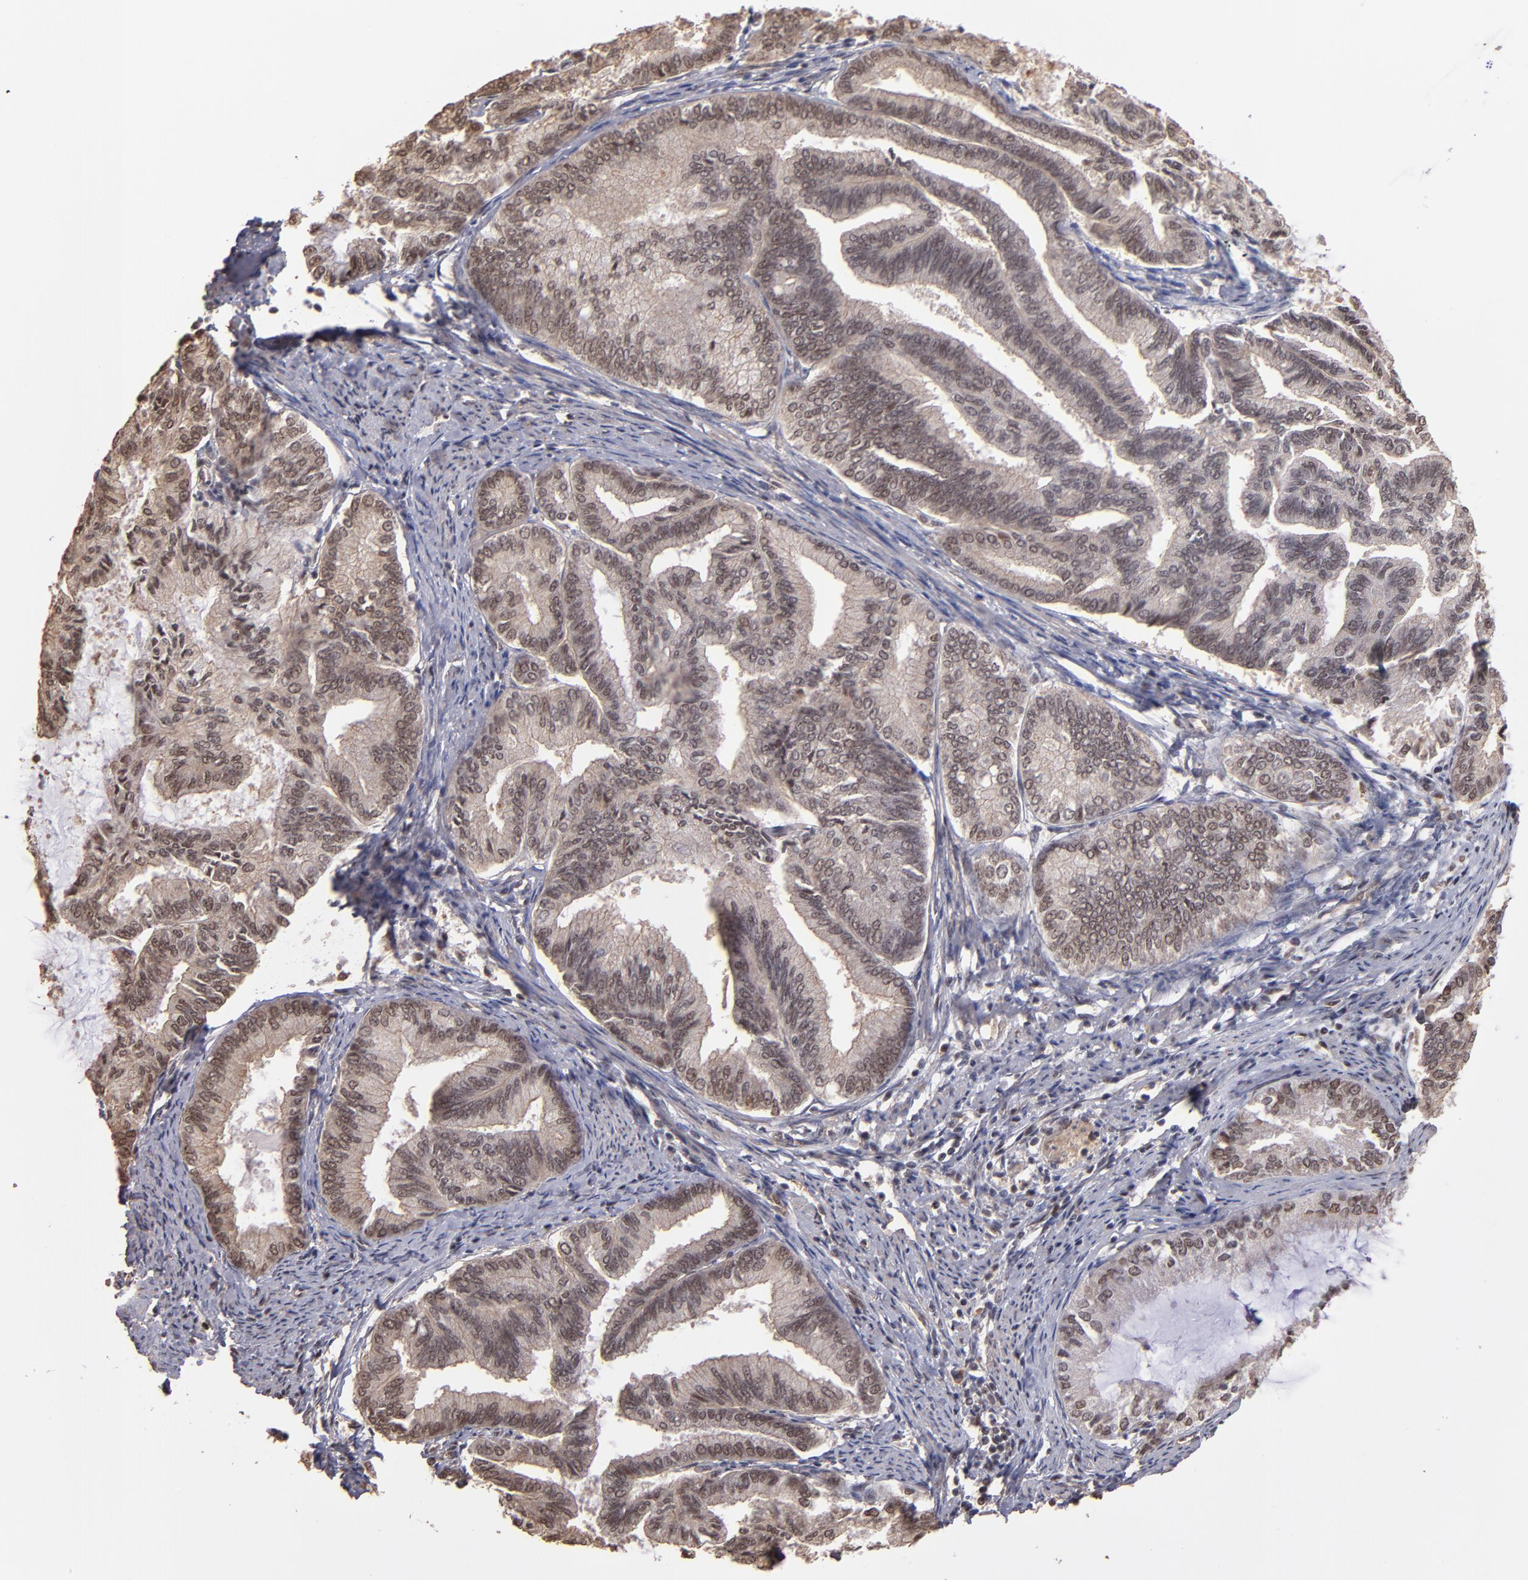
{"staining": {"intensity": "weak", "quantity": "25%-75%", "location": "nuclear"}, "tissue": "endometrial cancer", "cell_type": "Tumor cells", "image_type": "cancer", "snomed": [{"axis": "morphology", "description": "Adenocarcinoma, NOS"}, {"axis": "topography", "description": "Endometrium"}], "caption": "Protein expression by immunohistochemistry displays weak nuclear expression in approximately 25%-75% of tumor cells in adenocarcinoma (endometrial).", "gene": "TERF2", "patient": {"sex": "female", "age": 86}}